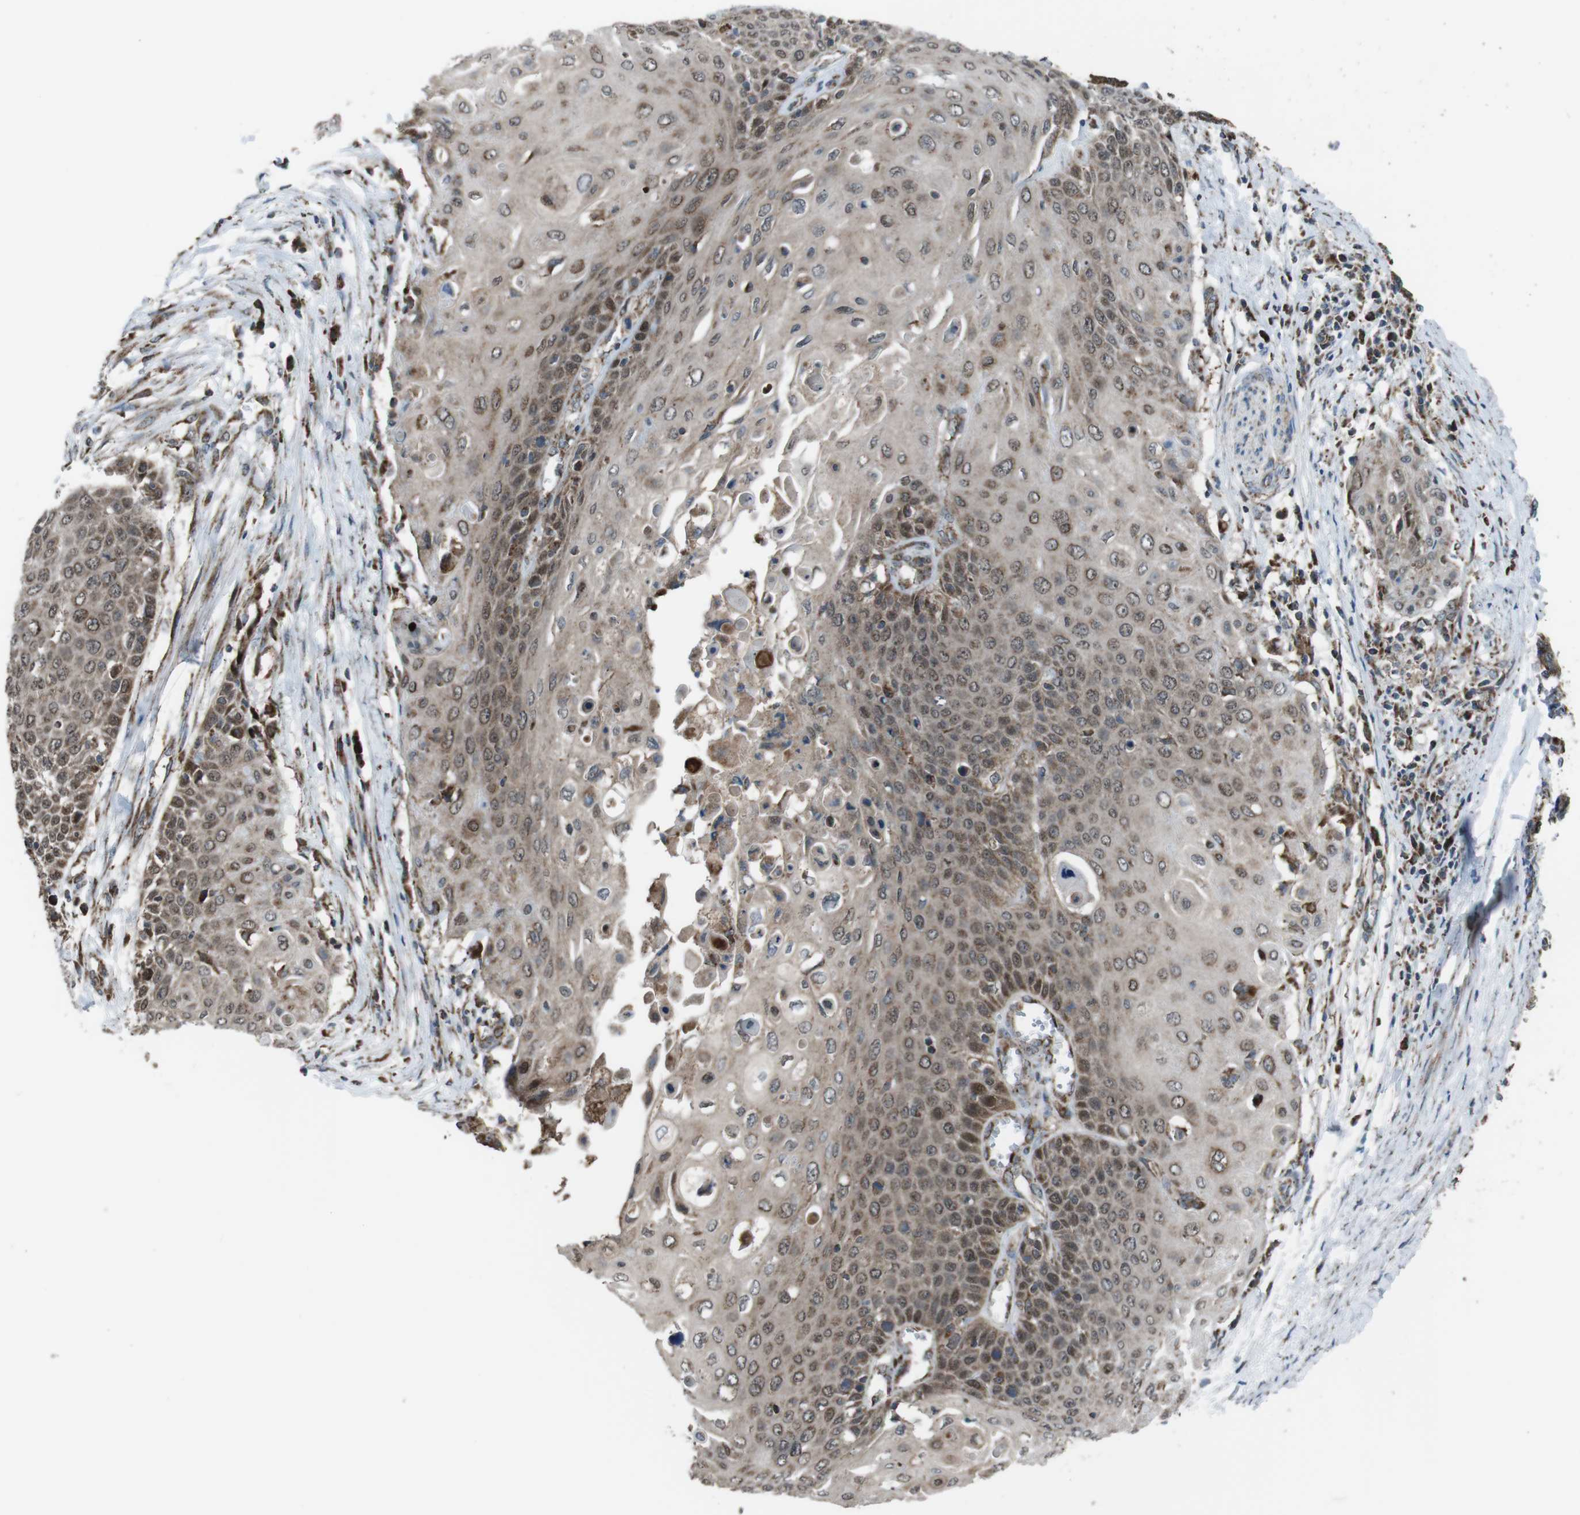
{"staining": {"intensity": "weak", "quantity": ">75%", "location": "cytoplasmic/membranous,nuclear"}, "tissue": "cervical cancer", "cell_type": "Tumor cells", "image_type": "cancer", "snomed": [{"axis": "morphology", "description": "Squamous cell carcinoma, NOS"}, {"axis": "topography", "description": "Cervix"}], "caption": "Immunohistochemistry (IHC) of human squamous cell carcinoma (cervical) shows low levels of weak cytoplasmic/membranous and nuclear expression in approximately >75% of tumor cells. Using DAB (3,3'-diaminobenzidine) (brown) and hematoxylin (blue) stains, captured at high magnification using brightfield microscopy.", "gene": "GIMAP8", "patient": {"sex": "female", "age": 39}}